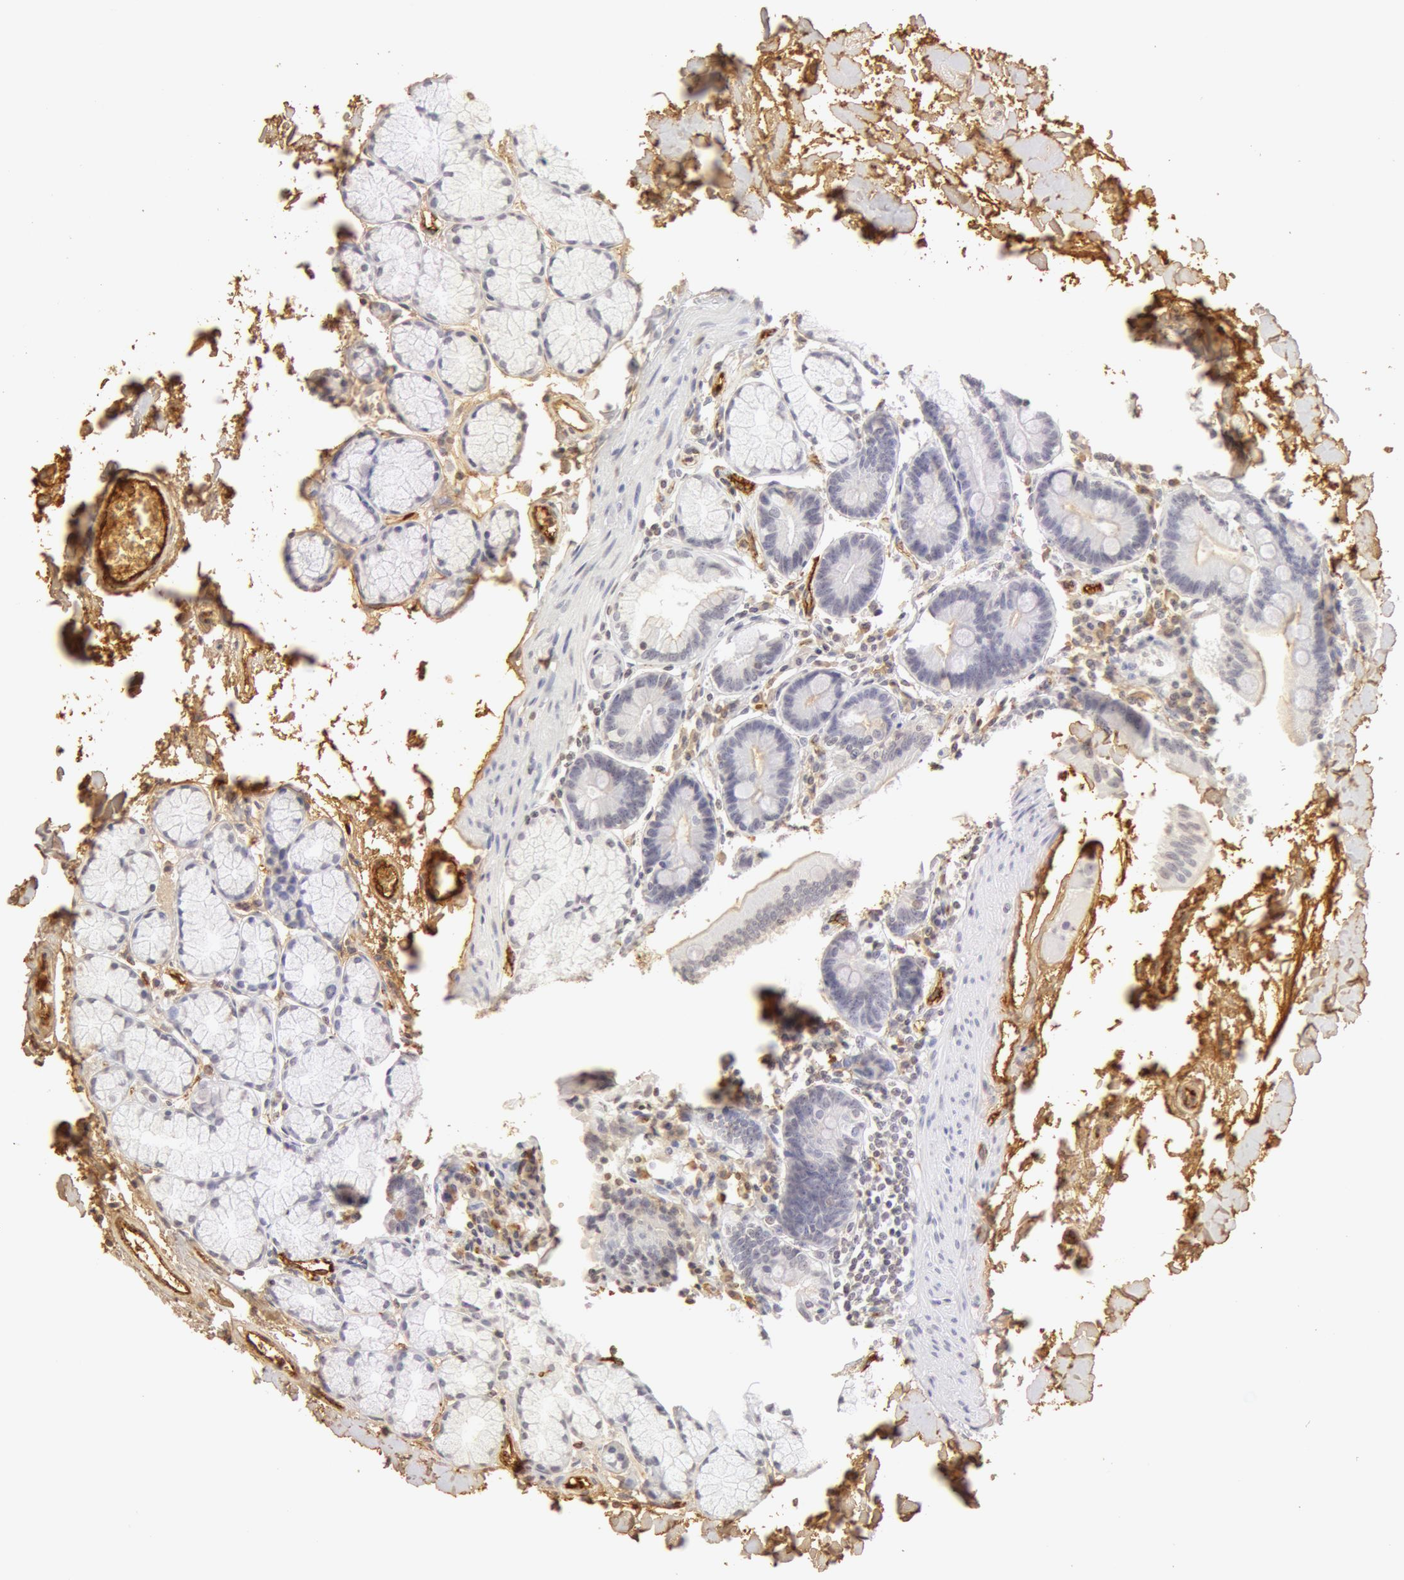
{"staining": {"intensity": "negative", "quantity": "none", "location": "none"}, "tissue": "duodenum", "cell_type": "Glandular cells", "image_type": "normal", "snomed": [{"axis": "morphology", "description": "Normal tissue, NOS"}, {"axis": "topography", "description": "Duodenum"}], "caption": "The histopathology image exhibits no significant positivity in glandular cells of duodenum.", "gene": "VWF", "patient": {"sex": "female", "age": 77}}